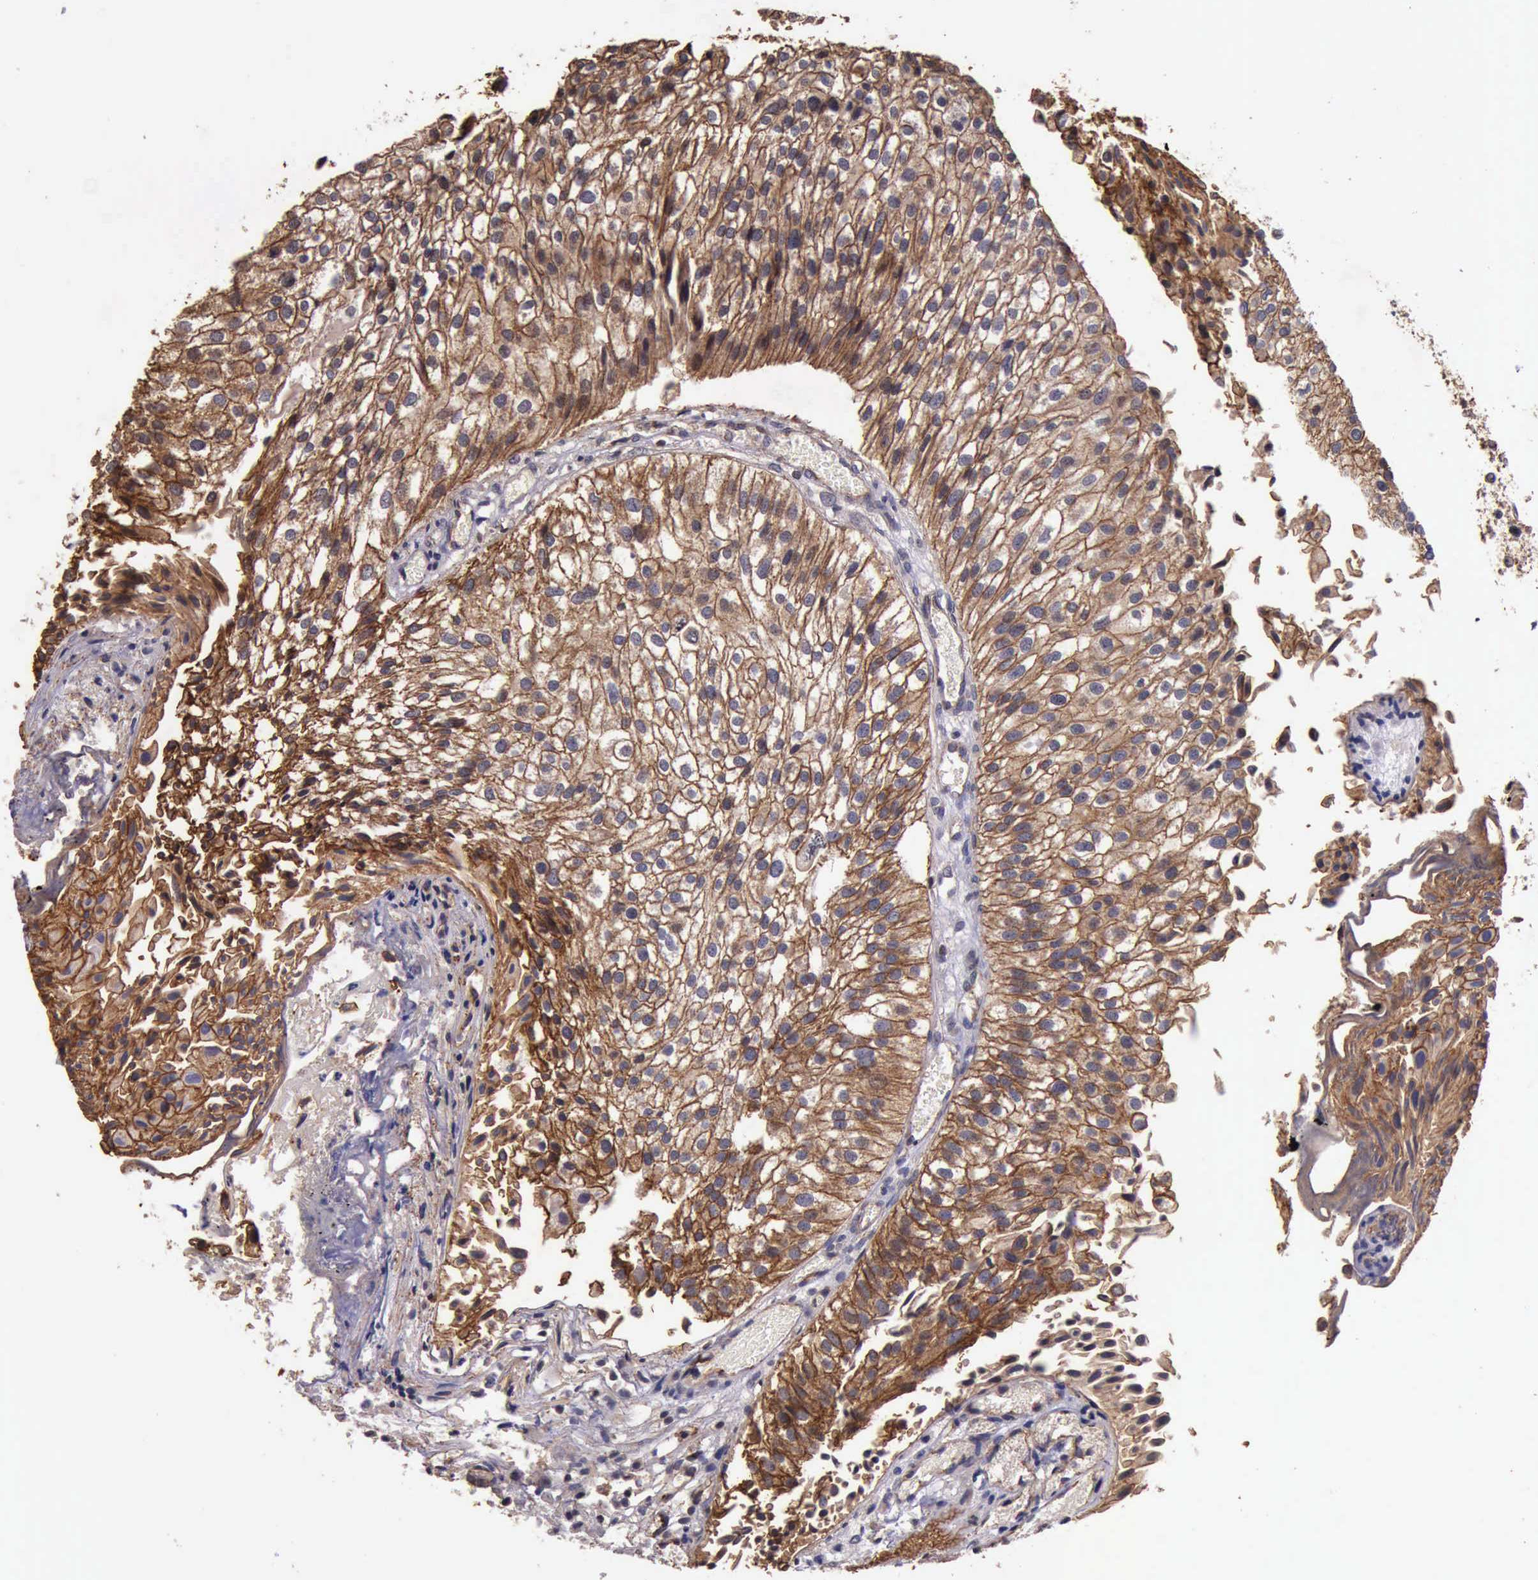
{"staining": {"intensity": "moderate", "quantity": ">75%", "location": "cytoplasmic/membranous"}, "tissue": "urothelial cancer", "cell_type": "Tumor cells", "image_type": "cancer", "snomed": [{"axis": "morphology", "description": "Urothelial carcinoma, Low grade"}, {"axis": "topography", "description": "Urinary bladder"}], "caption": "Immunohistochemical staining of human low-grade urothelial carcinoma exhibits medium levels of moderate cytoplasmic/membranous protein positivity in approximately >75% of tumor cells.", "gene": "CTNNB1", "patient": {"sex": "female", "age": 89}}